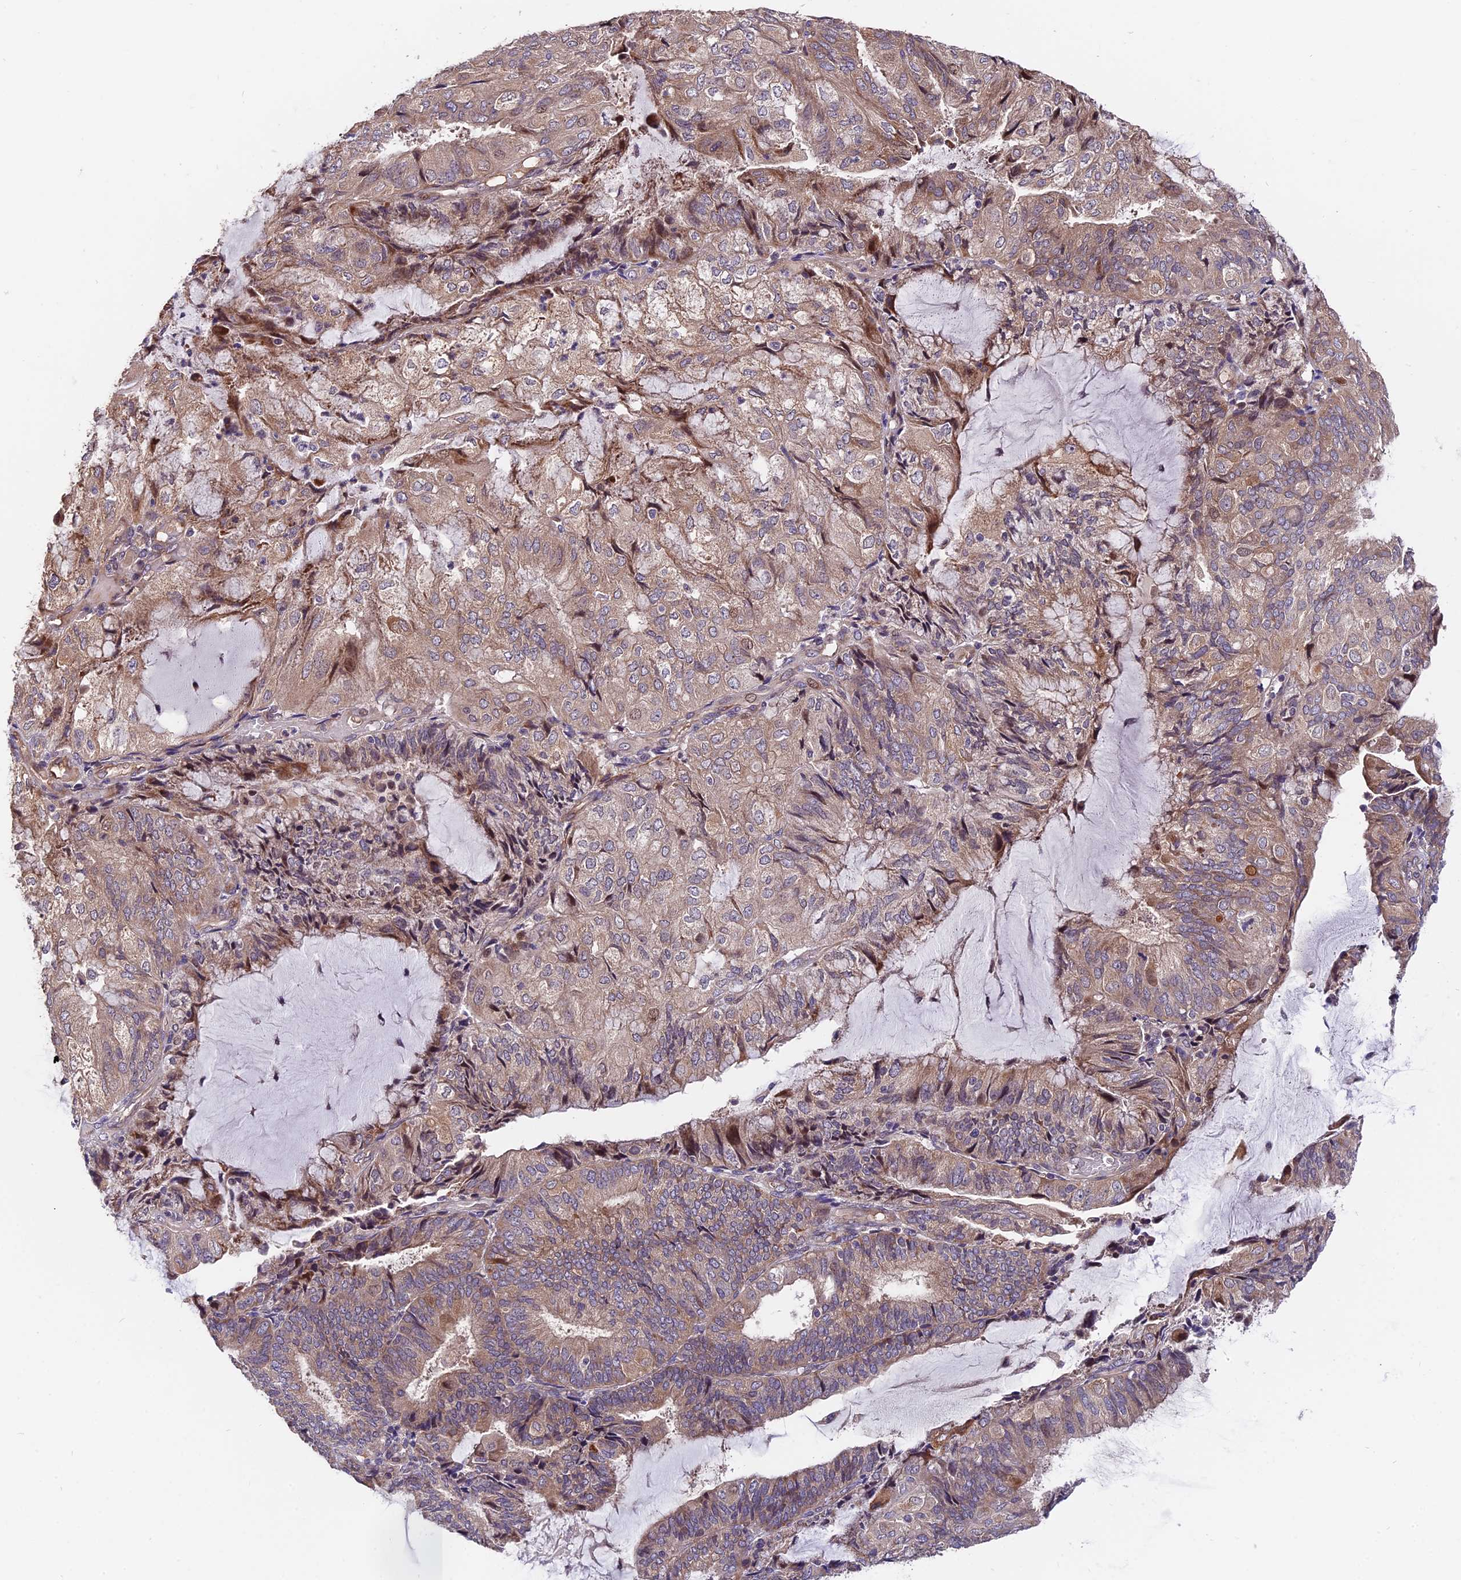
{"staining": {"intensity": "weak", "quantity": ">75%", "location": "cytoplasmic/membranous"}, "tissue": "endometrial cancer", "cell_type": "Tumor cells", "image_type": "cancer", "snomed": [{"axis": "morphology", "description": "Adenocarcinoma, NOS"}, {"axis": "topography", "description": "Endometrium"}], "caption": "High-power microscopy captured an immunohistochemistry histopathology image of endometrial cancer, revealing weak cytoplasmic/membranous expression in approximately >75% of tumor cells. Using DAB (brown) and hematoxylin (blue) stains, captured at high magnification using brightfield microscopy.", "gene": "TRMT1", "patient": {"sex": "female", "age": 81}}